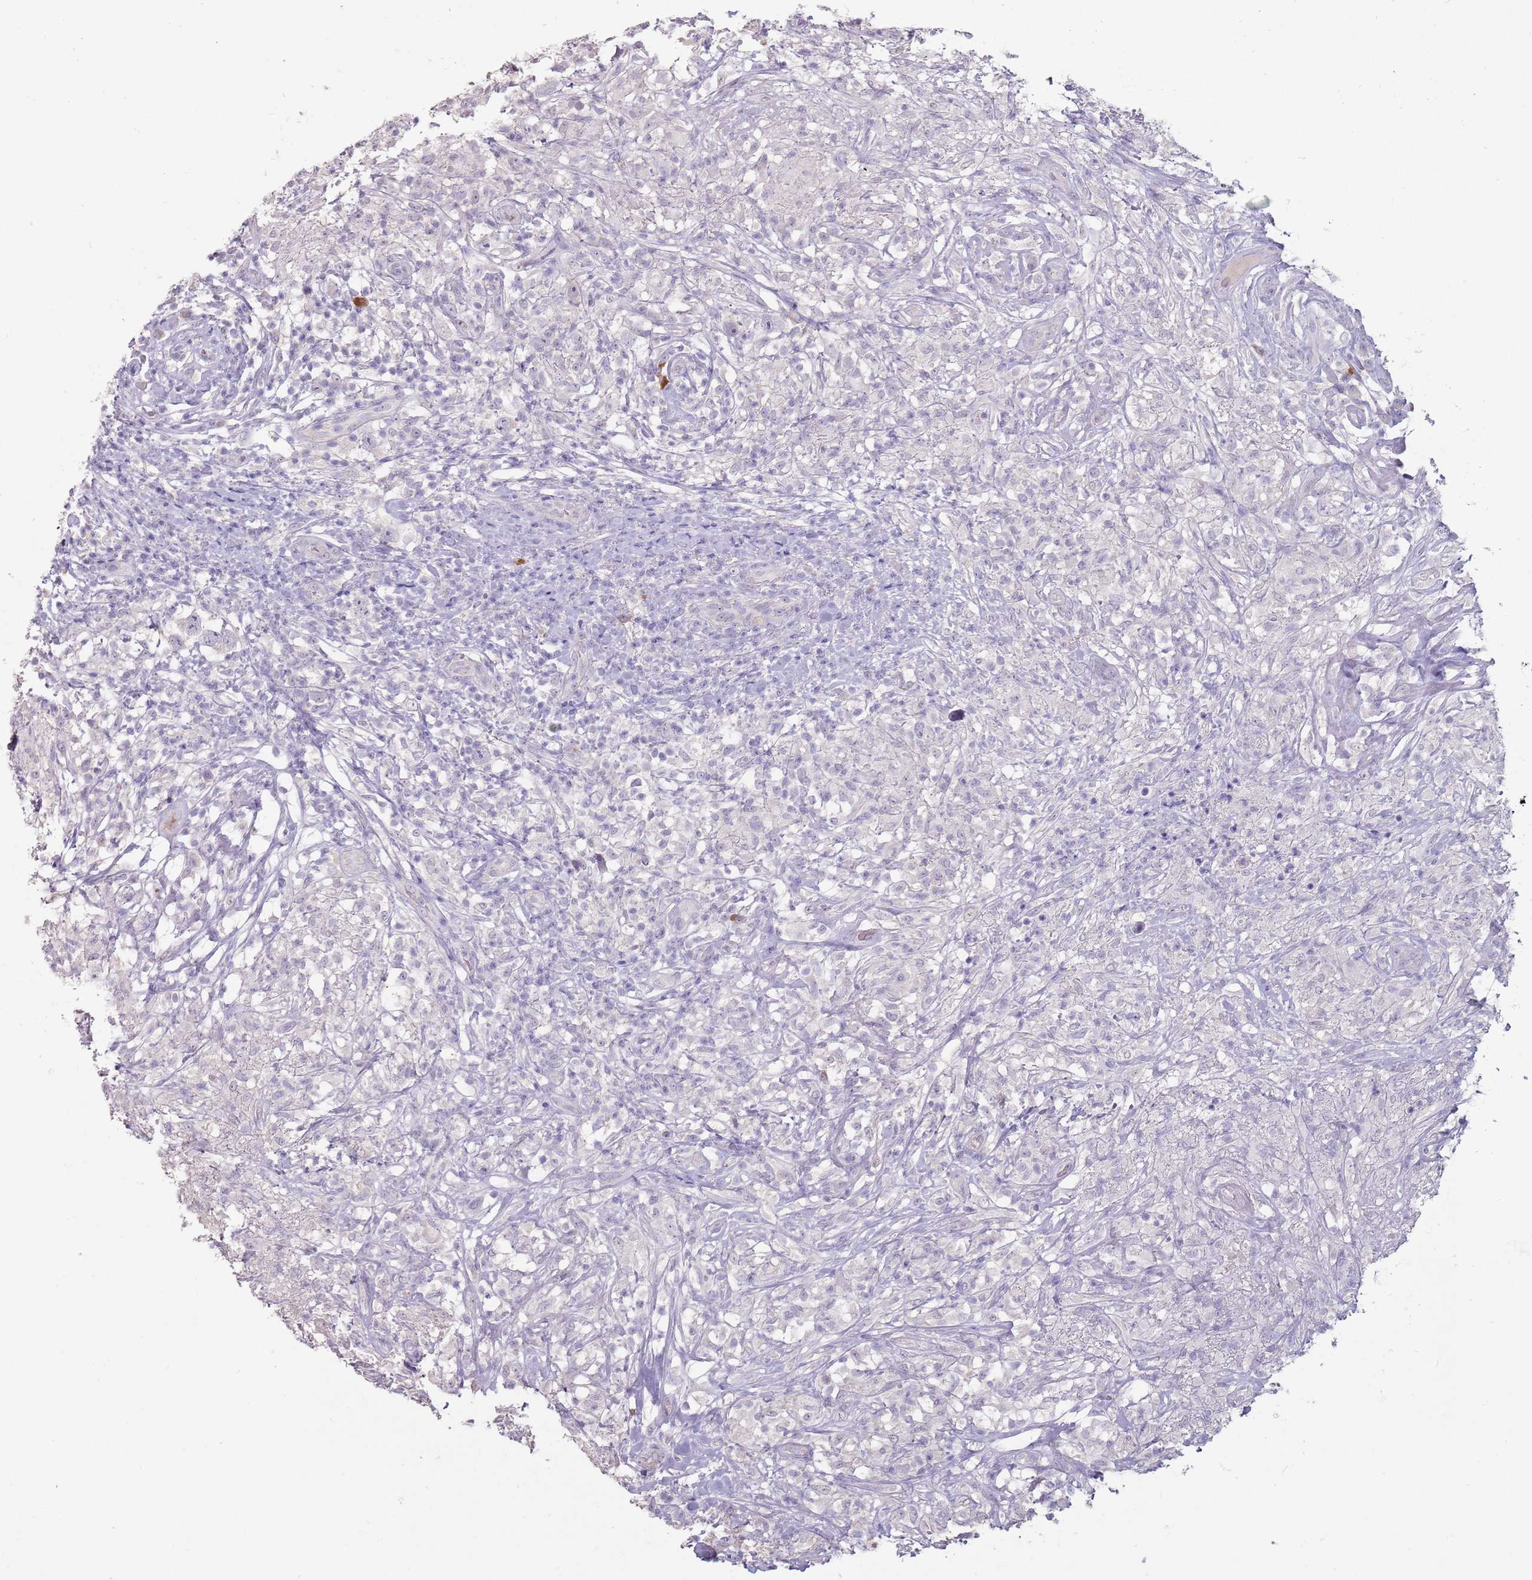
{"staining": {"intensity": "negative", "quantity": "none", "location": "none"}, "tissue": "testis cancer", "cell_type": "Tumor cells", "image_type": "cancer", "snomed": [{"axis": "morphology", "description": "Seminoma, NOS"}, {"axis": "topography", "description": "Testis"}], "caption": "High power microscopy micrograph of an immunohistochemistry (IHC) histopathology image of testis seminoma, revealing no significant staining in tumor cells.", "gene": "STYK1", "patient": {"sex": "male", "age": 49}}